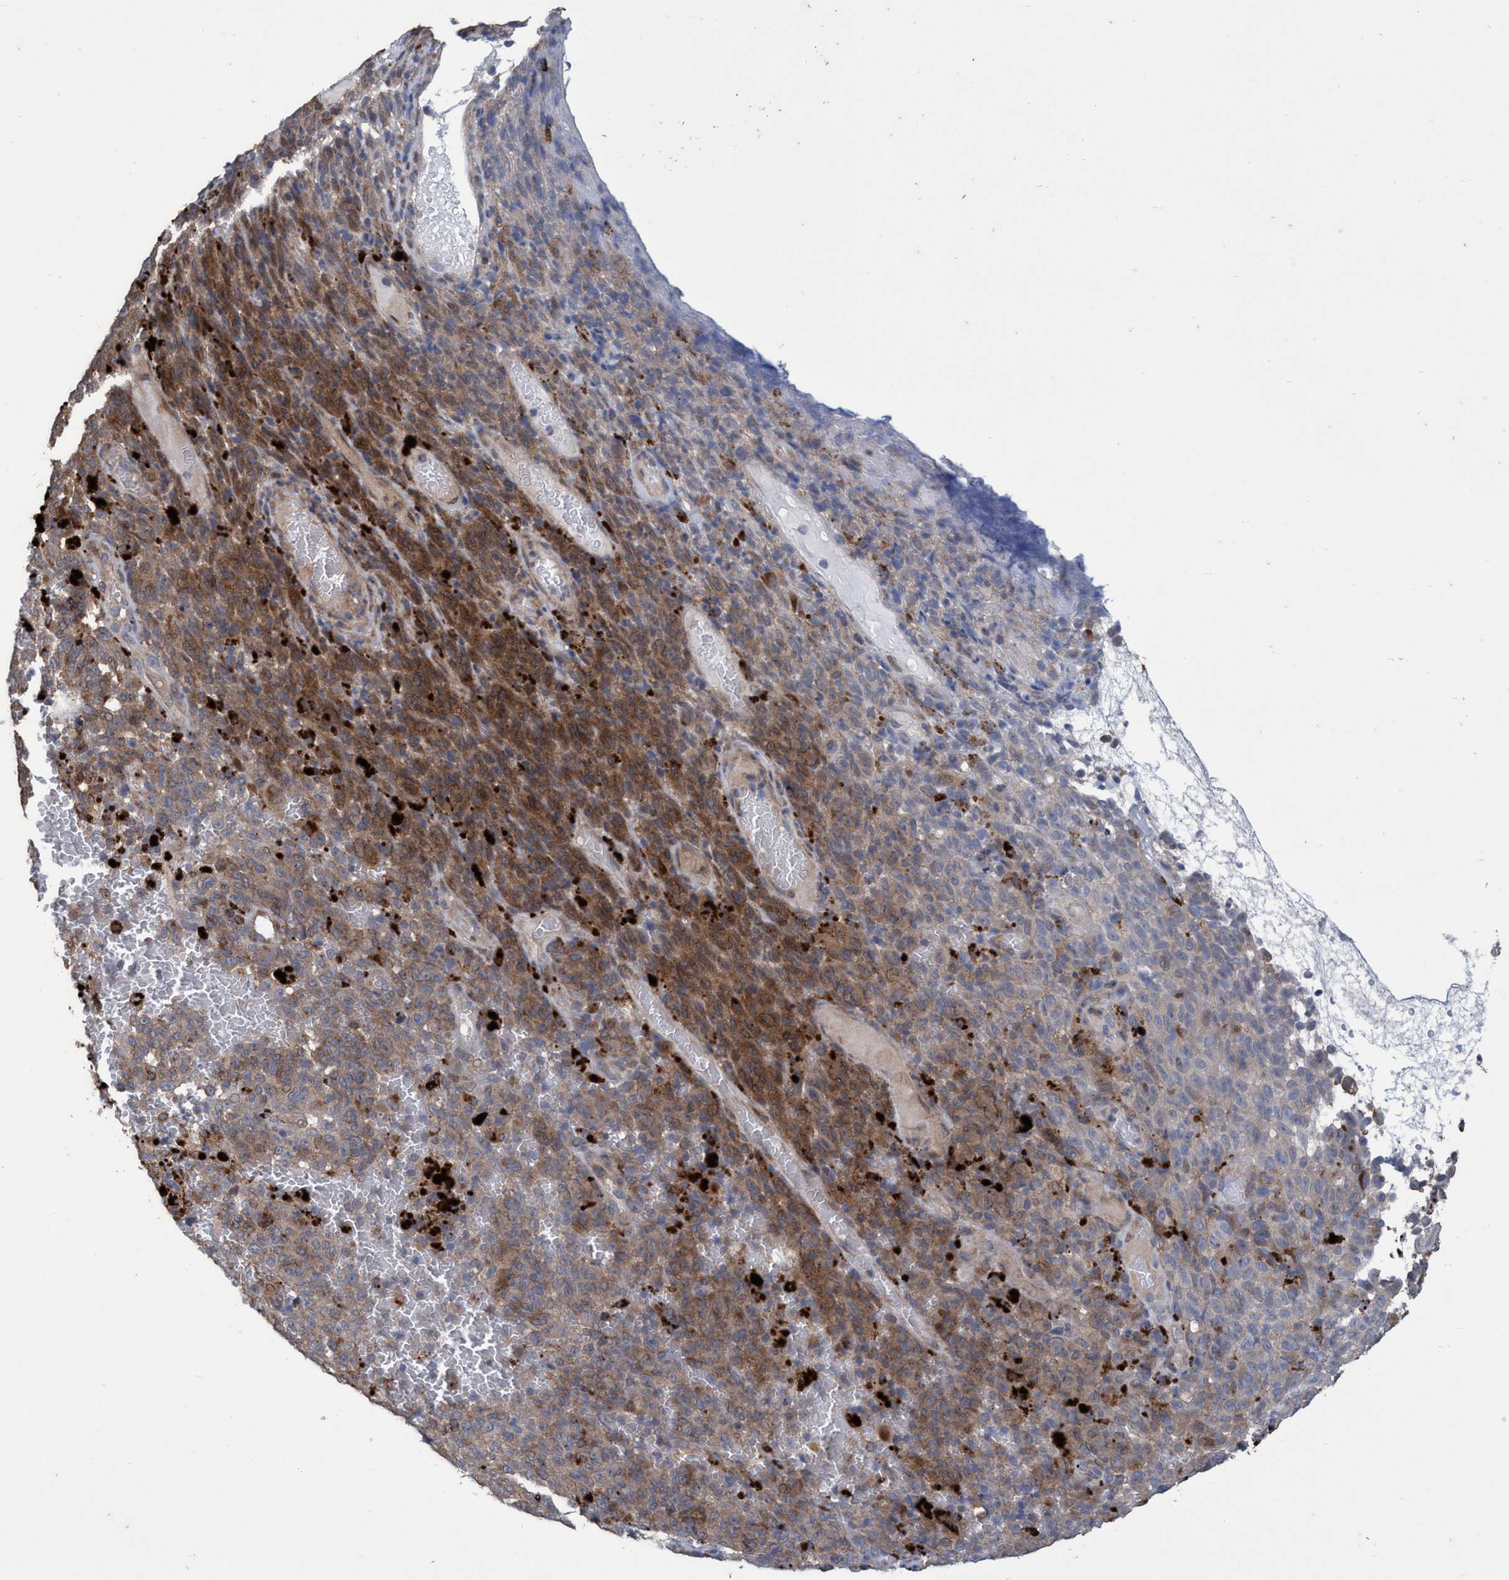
{"staining": {"intensity": "moderate", "quantity": "25%-75%", "location": "cytoplasmic/membranous"}, "tissue": "melanoma", "cell_type": "Tumor cells", "image_type": "cancer", "snomed": [{"axis": "morphology", "description": "Malignant melanoma, NOS"}, {"axis": "topography", "description": "Skin"}], "caption": "DAB (3,3'-diaminobenzidine) immunohistochemical staining of malignant melanoma displays moderate cytoplasmic/membranous protein positivity in about 25%-75% of tumor cells.", "gene": "BBS9", "patient": {"sex": "female", "age": 82}}